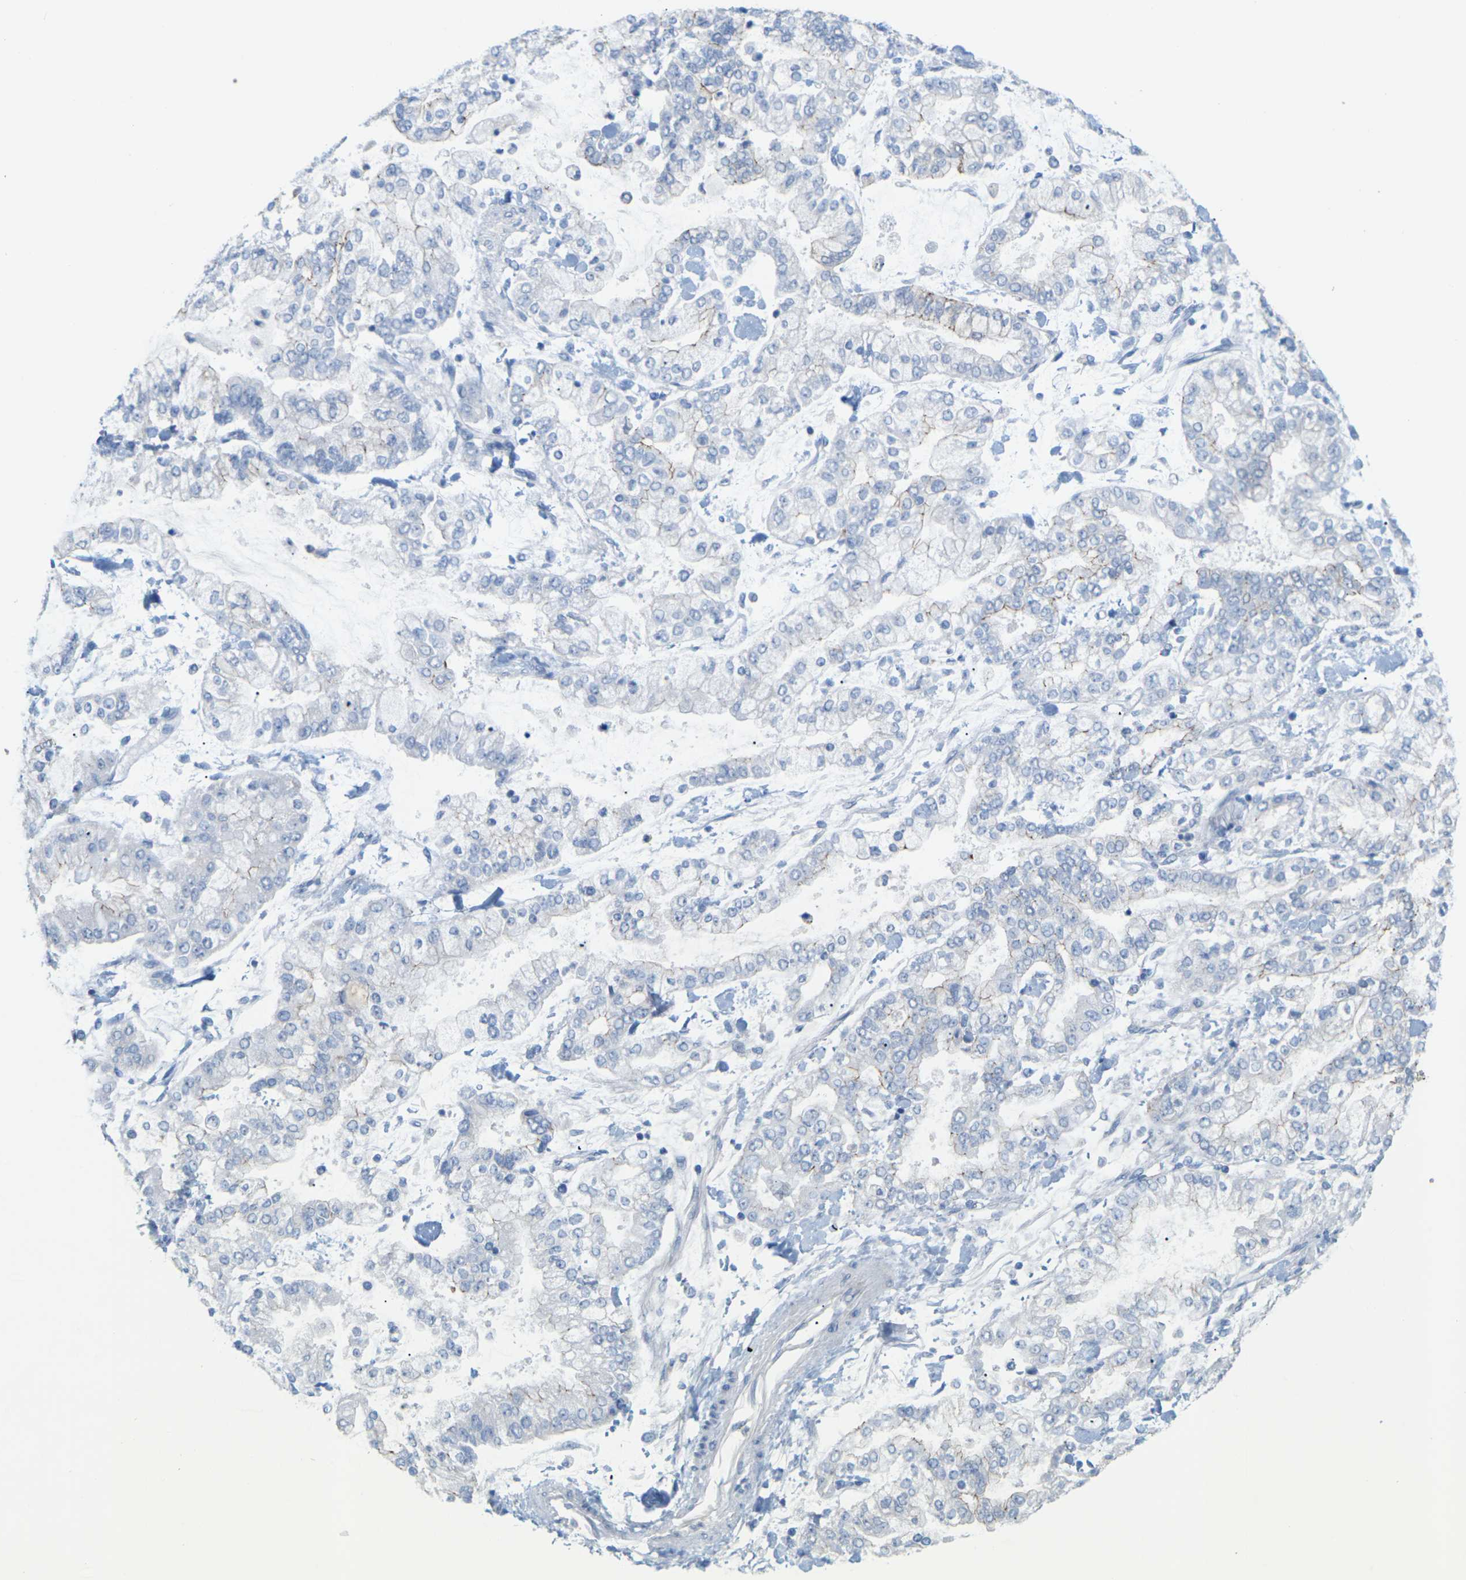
{"staining": {"intensity": "moderate", "quantity": "<25%", "location": "cytoplasmic/membranous"}, "tissue": "stomach cancer", "cell_type": "Tumor cells", "image_type": "cancer", "snomed": [{"axis": "morphology", "description": "Normal tissue, NOS"}, {"axis": "morphology", "description": "Adenocarcinoma, NOS"}, {"axis": "topography", "description": "Stomach, upper"}, {"axis": "topography", "description": "Stomach"}], "caption": "Stomach cancer tissue demonstrates moderate cytoplasmic/membranous staining in approximately <25% of tumor cells", "gene": "CLDN3", "patient": {"sex": "male", "age": 76}}